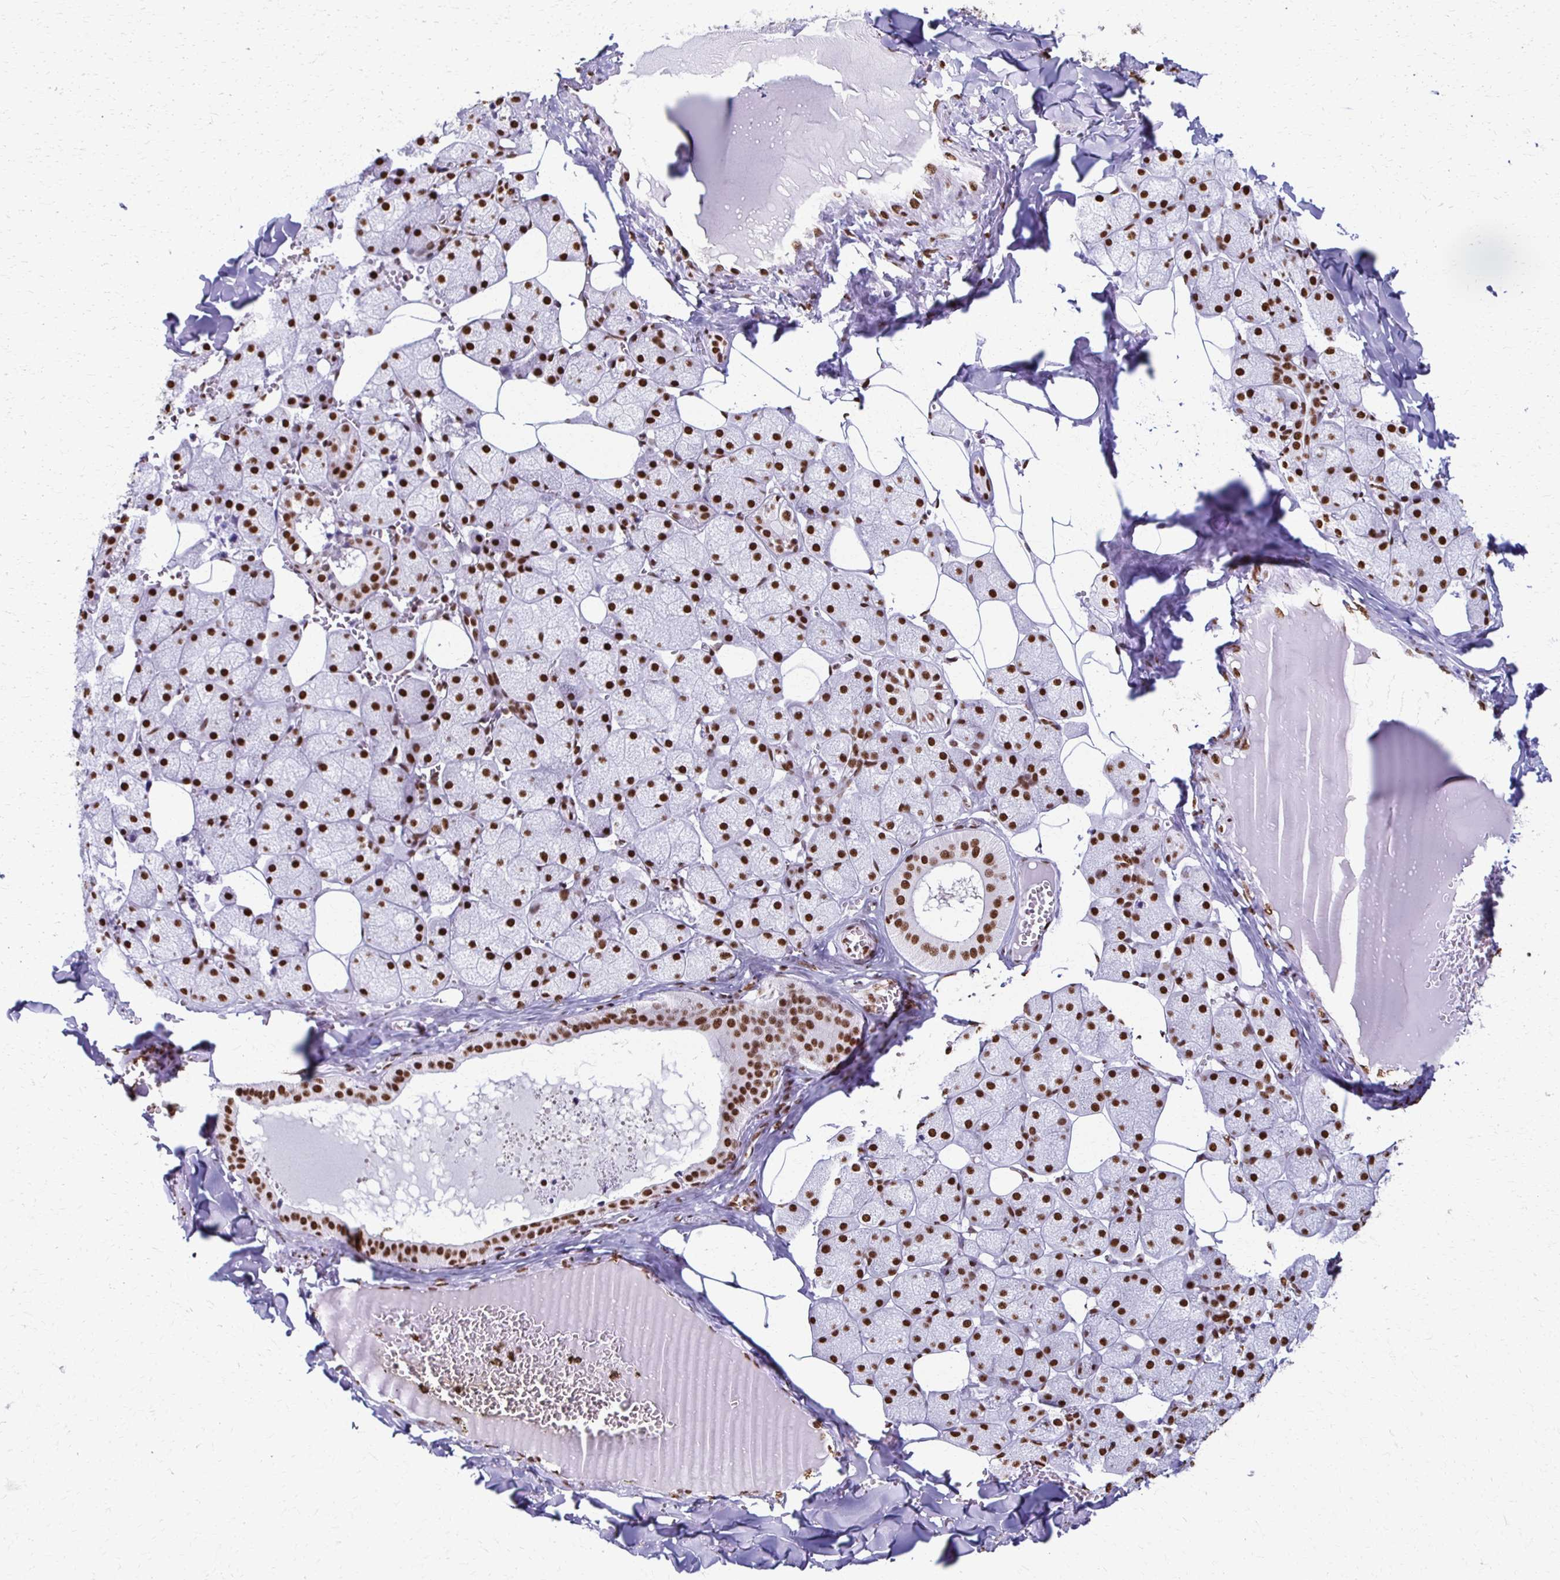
{"staining": {"intensity": "strong", "quantity": ">75%", "location": "nuclear"}, "tissue": "salivary gland", "cell_type": "Glandular cells", "image_type": "normal", "snomed": [{"axis": "morphology", "description": "Normal tissue, NOS"}, {"axis": "topography", "description": "Salivary gland"}, {"axis": "topography", "description": "Peripheral nerve tissue"}], "caption": "Human salivary gland stained with a protein marker exhibits strong staining in glandular cells.", "gene": "NONO", "patient": {"sex": "male", "age": 38}}